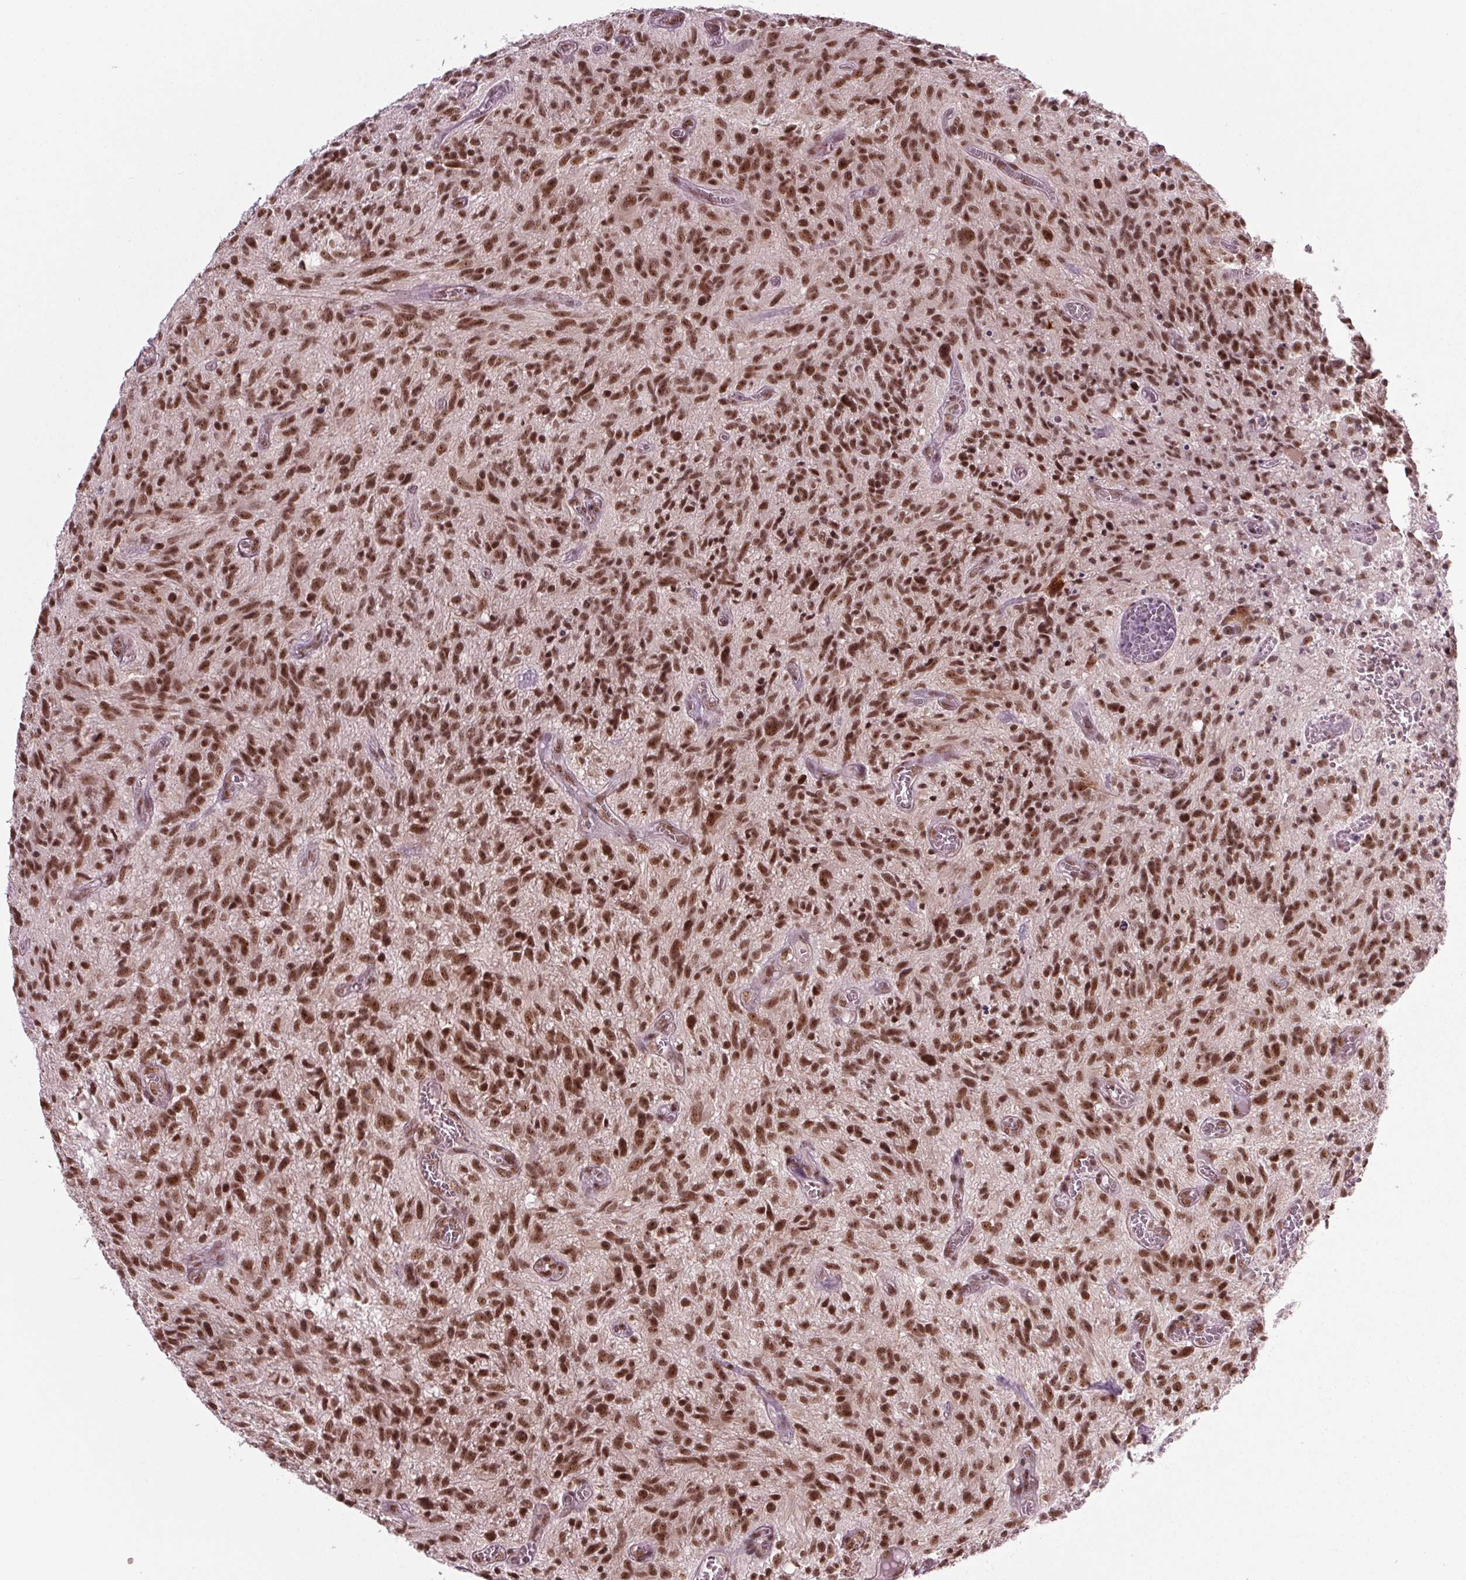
{"staining": {"intensity": "strong", "quantity": ">75%", "location": "nuclear"}, "tissue": "glioma", "cell_type": "Tumor cells", "image_type": "cancer", "snomed": [{"axis": "morphology", "description": "Glioma, malignant, High grade"}, {"axis": "topography", "description": "Brain"}], "caption": "Protein positivity by IHC shows strong nuclear positivity in approximately >75% of tumor cells in malignant glioma (high-grade). (Stains: DAB in brown, nuclei in blue, Microscopy: brightfield microscopy at high magnification).", "gene": "DDX41", "patient": {"sex": "male", "age": 75}}